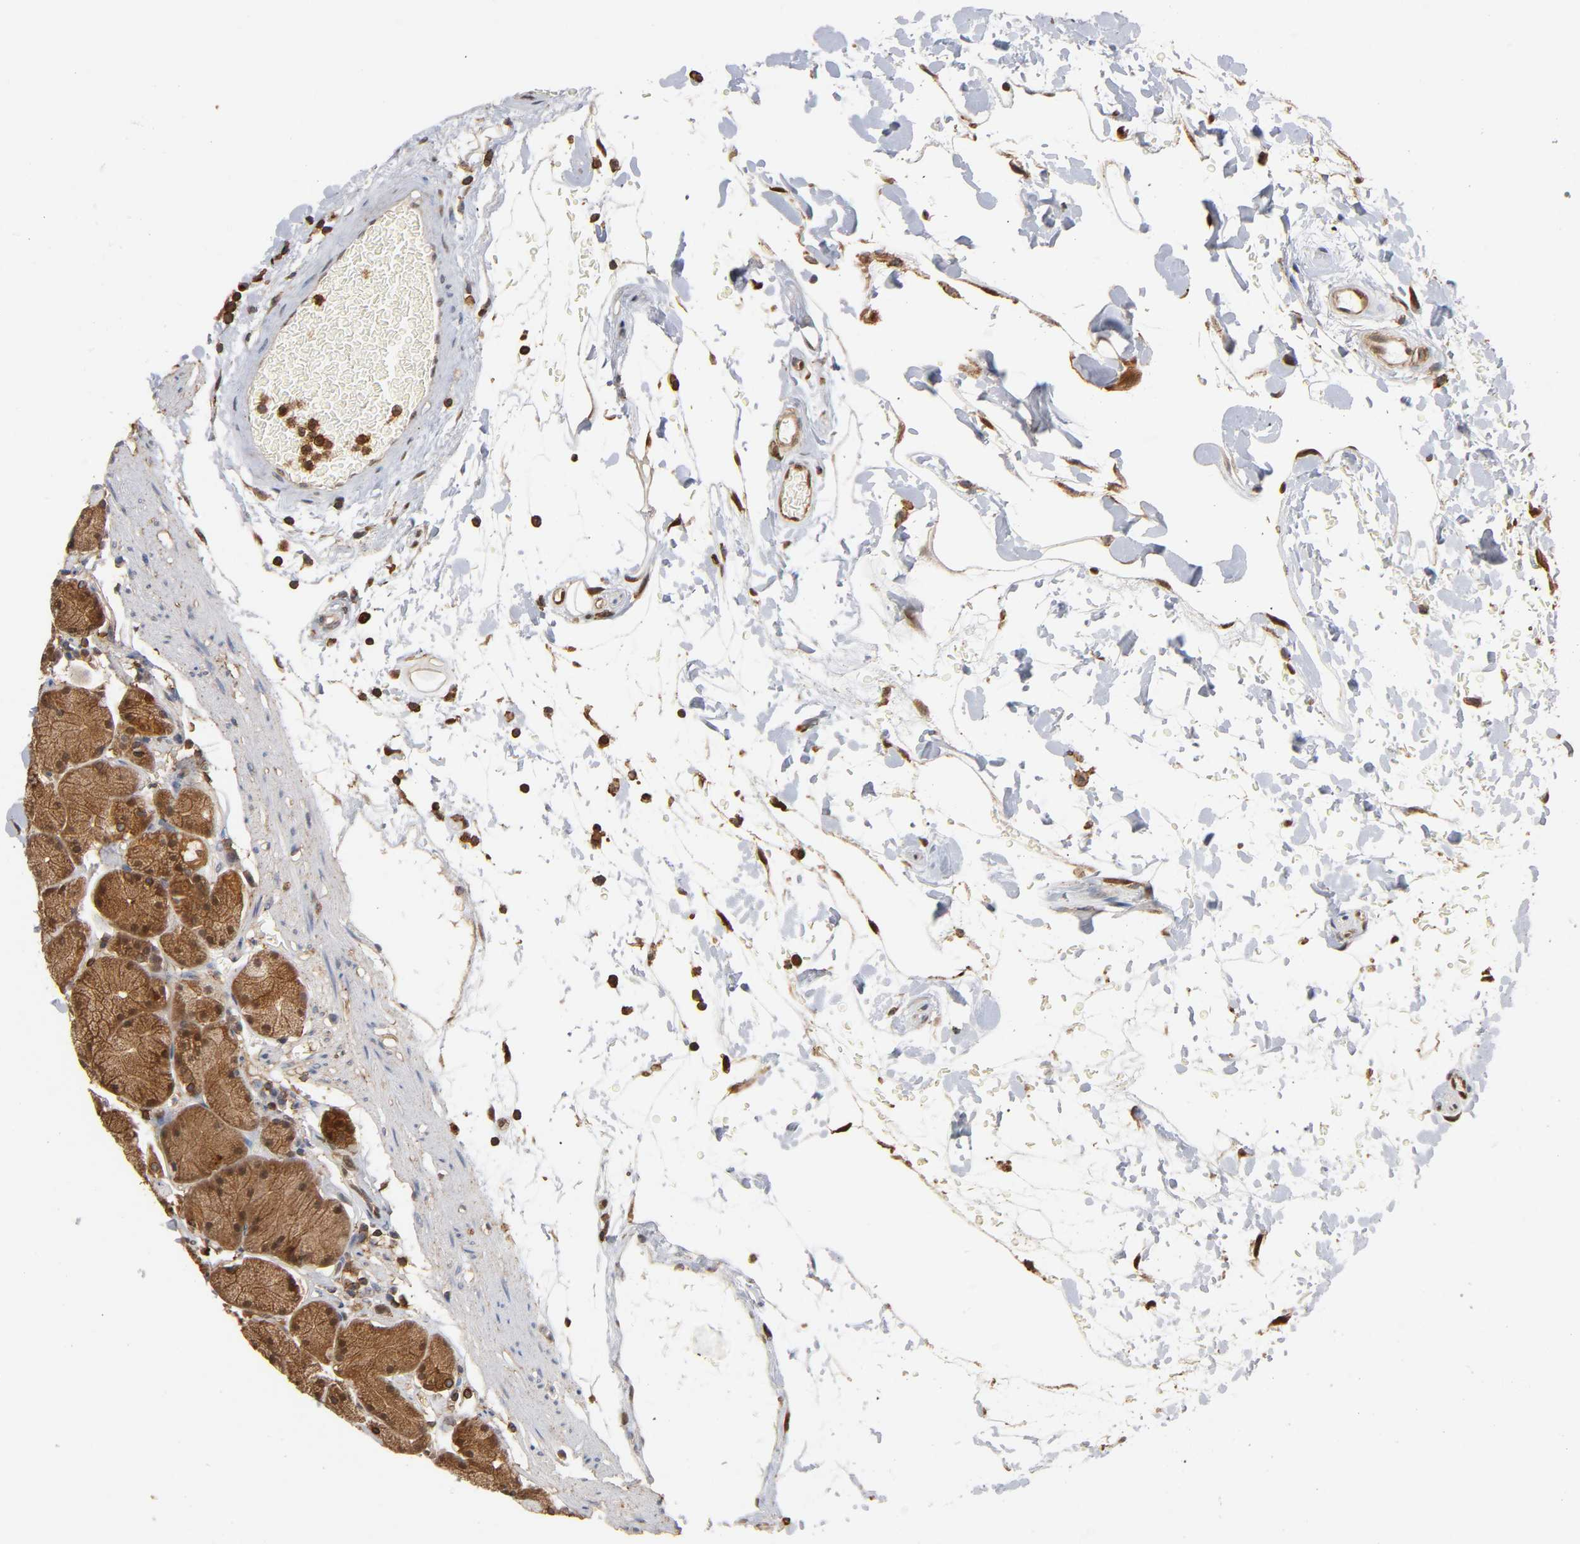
{"staining": {"intensity": "moderate", "quantity": ">75%", "location": "cytoplasmic/membranous,nuclear"}, "tissue": "stomach", "cell_type": "Glandular cells", "image_type": "normal", "snomed": [{"axis": "morphology", "description": "Normal tissue, NOS"}, {"axis": "topography", "description": "Stomach, upper"}, {"axis": "topography", "description": "Stomach"}], "caption": "A micrograph showing moderate cytoplasmic/membranous,nuclear staining in about >75% of glandular cells in unremarkable stomach, as visualized by brown immunohistochemical staining.", "gene": "ANXA11", "patient": {"sex": "male", "age": 76}}